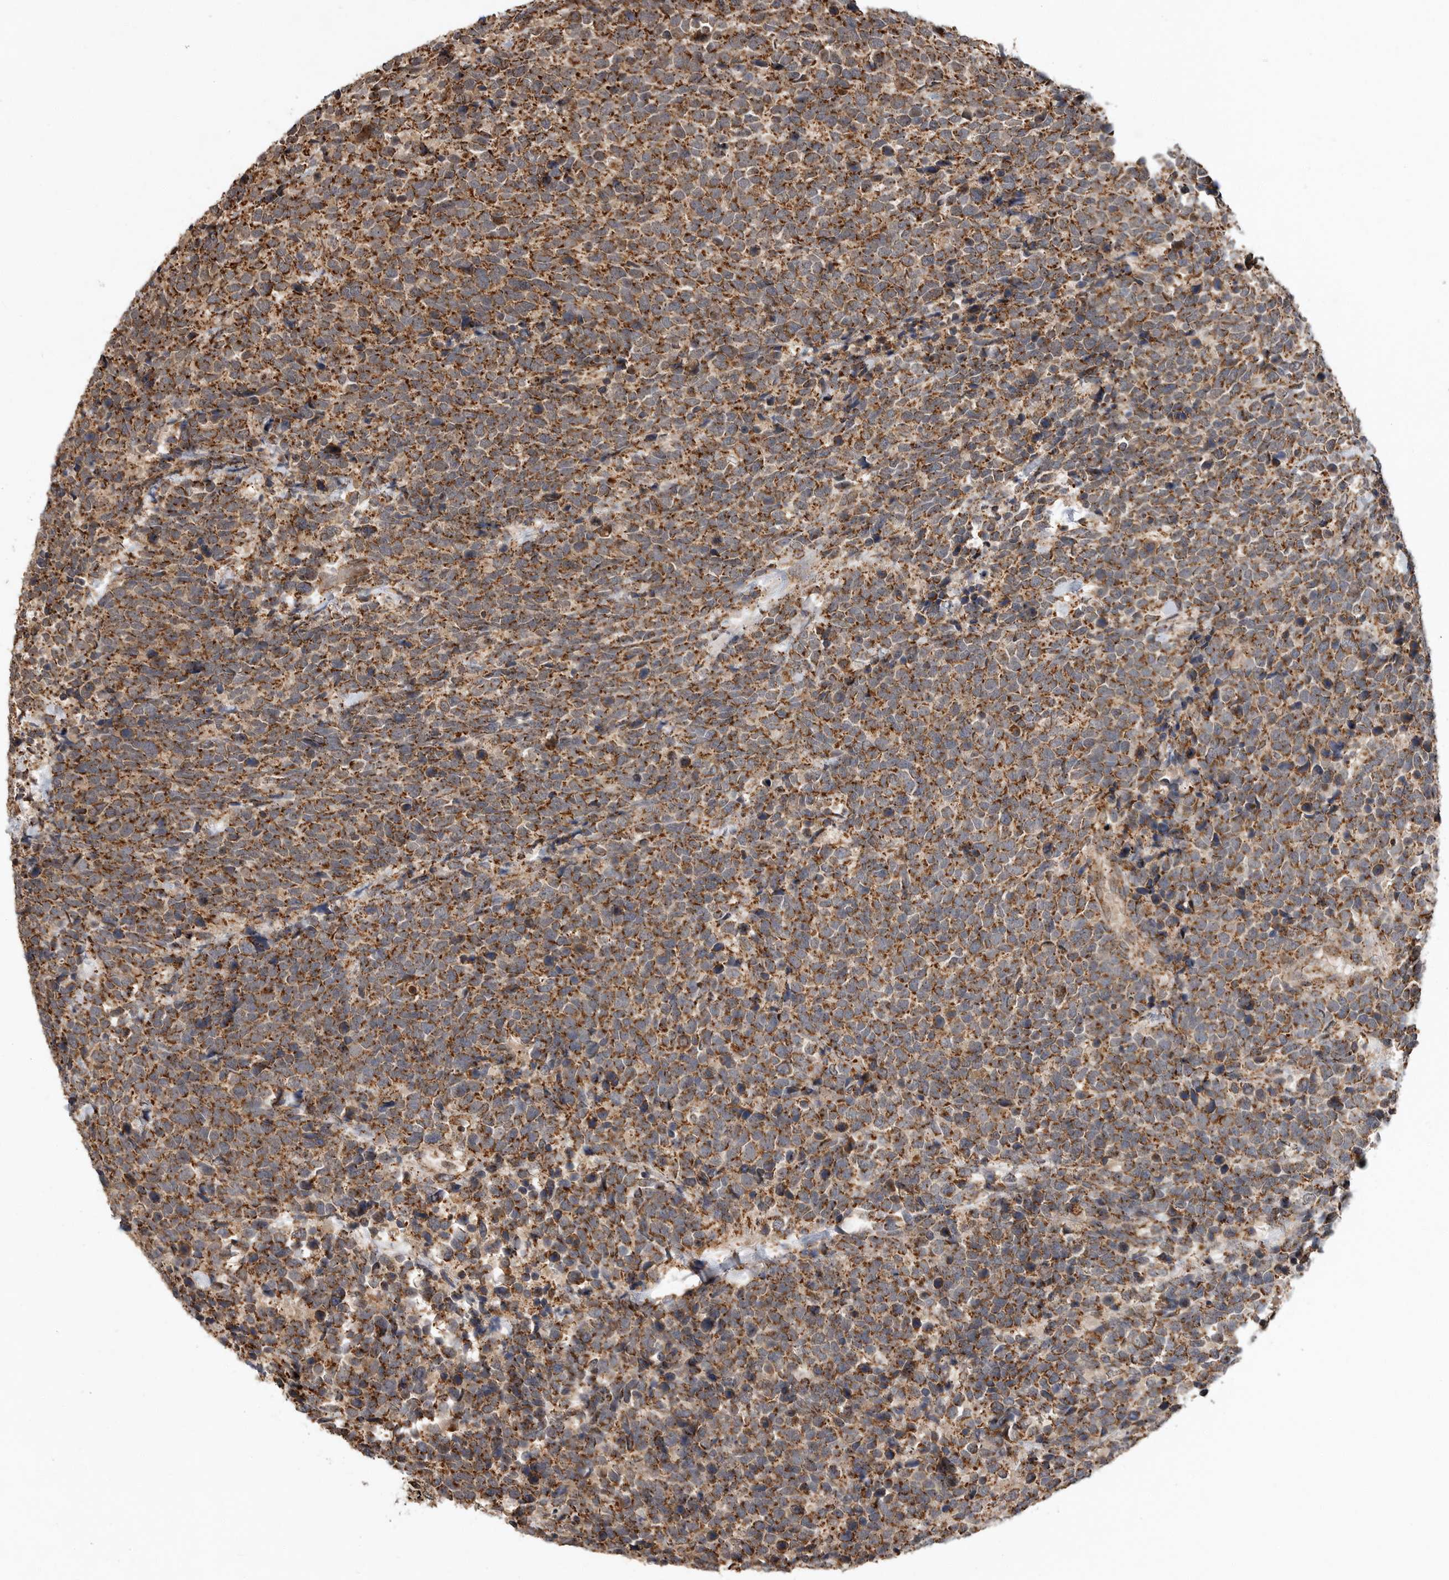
{"staining": {"intensity": "strong", "quantity": ">75%", "location": "cytoplasmic/membranous"}, "tissue": "urothelial cancer", "cell_type": "Tumor cells", "image_type": "cancer", "snomed": [{"axis": "morphology", "description": "Urothelial carcinoma, High grade"}, {"axis": "topography", "description": "Urinary bladder"}], "caption": "High-grade urothelial carcinoma stained with immunohistochemistry reveals strong cytoplasmic/membranous staining in about >75% of tumor cells.", "gene": "GCNT2", "patient": {"sex": "female", "age": 82}}